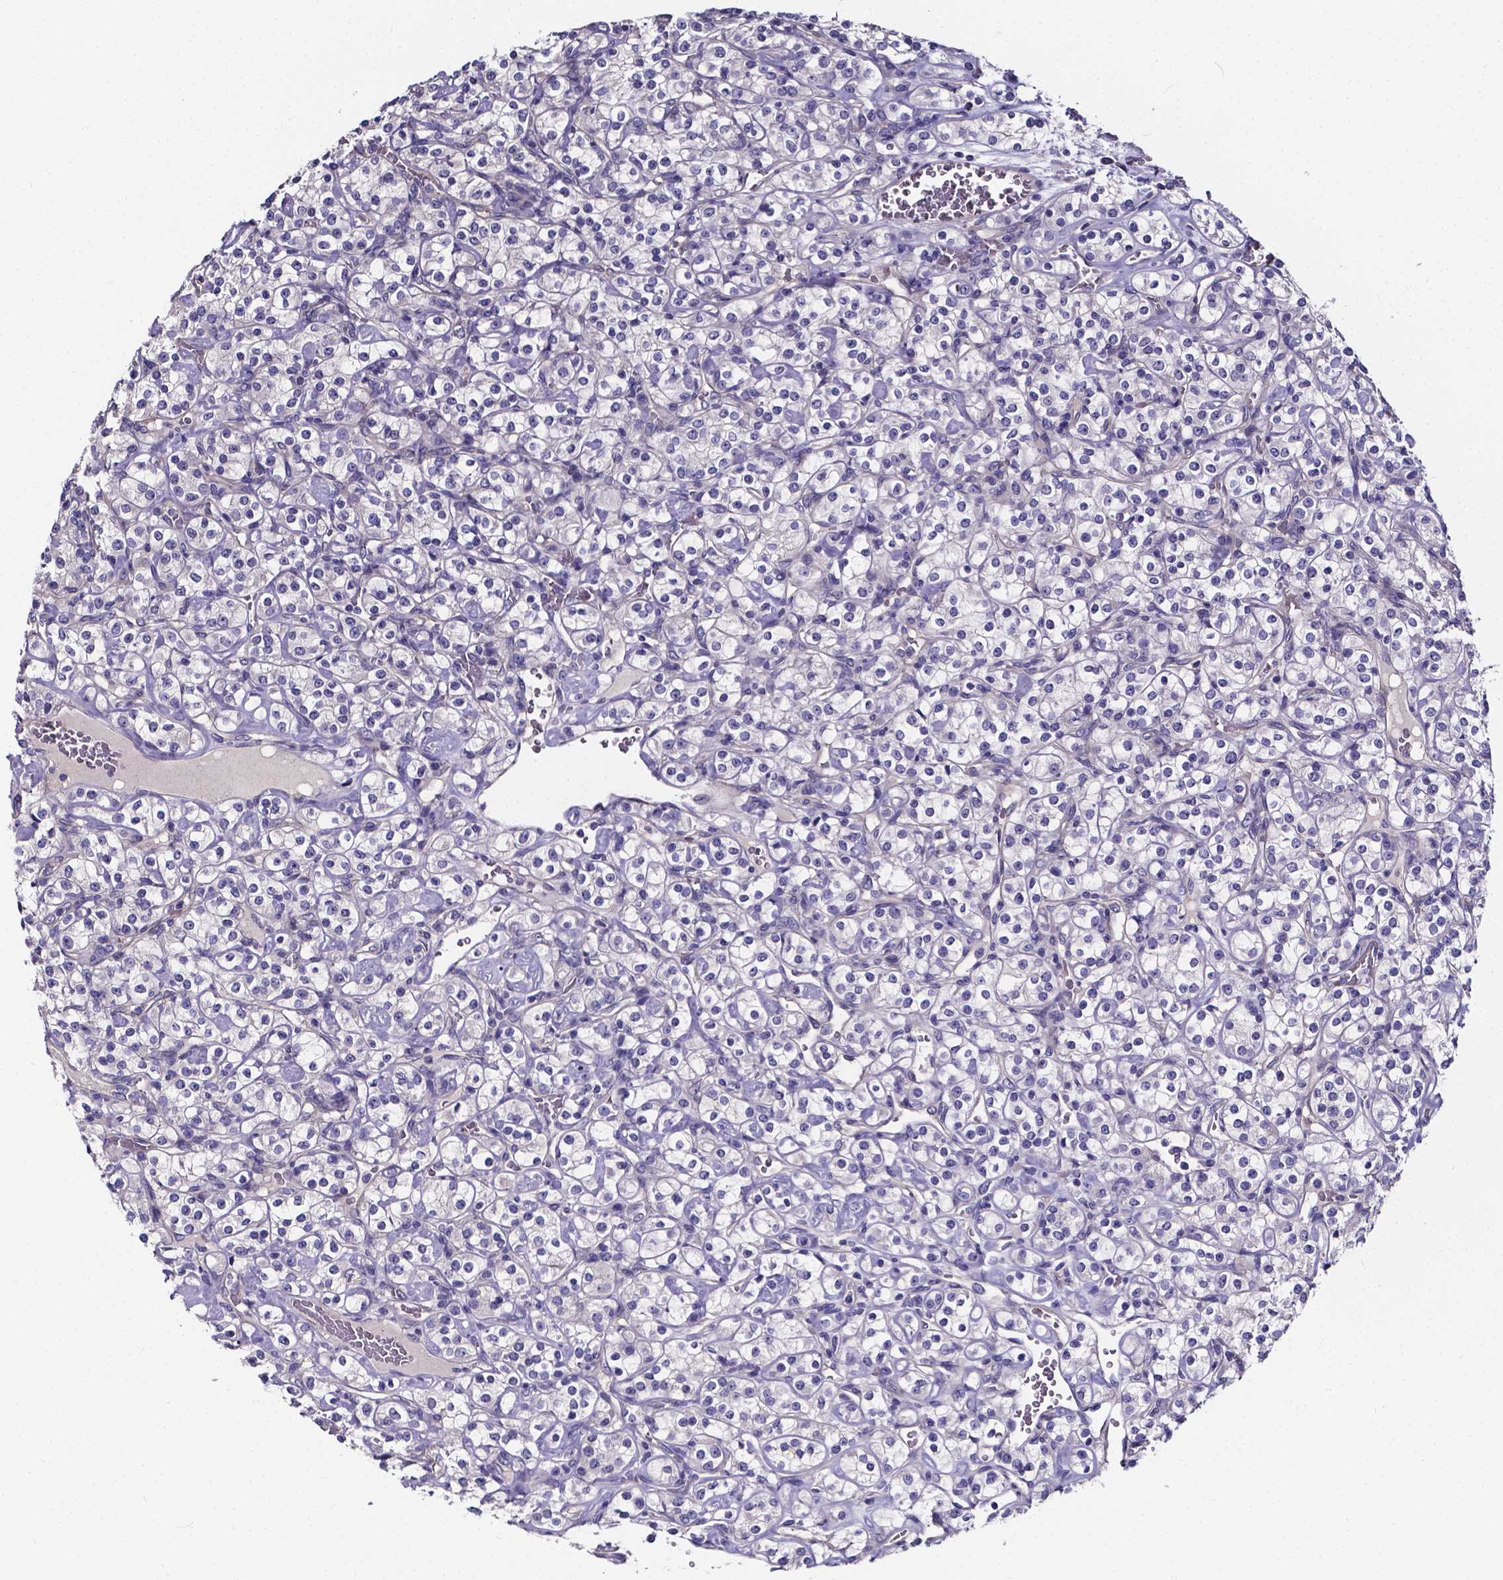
{"staining": {"intensity": "negative", "quantity": "none", "location": "none"}, "tissue": "renal cancer", "cell_type": "Tumor cells", "image_type": "cancer", "snomed": [{"axis": "morphology", "description": "Adenocarcinoma, NOS"}, {"axis": "topography", "description": "Kidney"}], "caption": "Tumor cells show no significant expression in renal cancer (adenocarcinoma).", "gene": "CACNG8", "patient": {"sex": "male", "age": 77}}